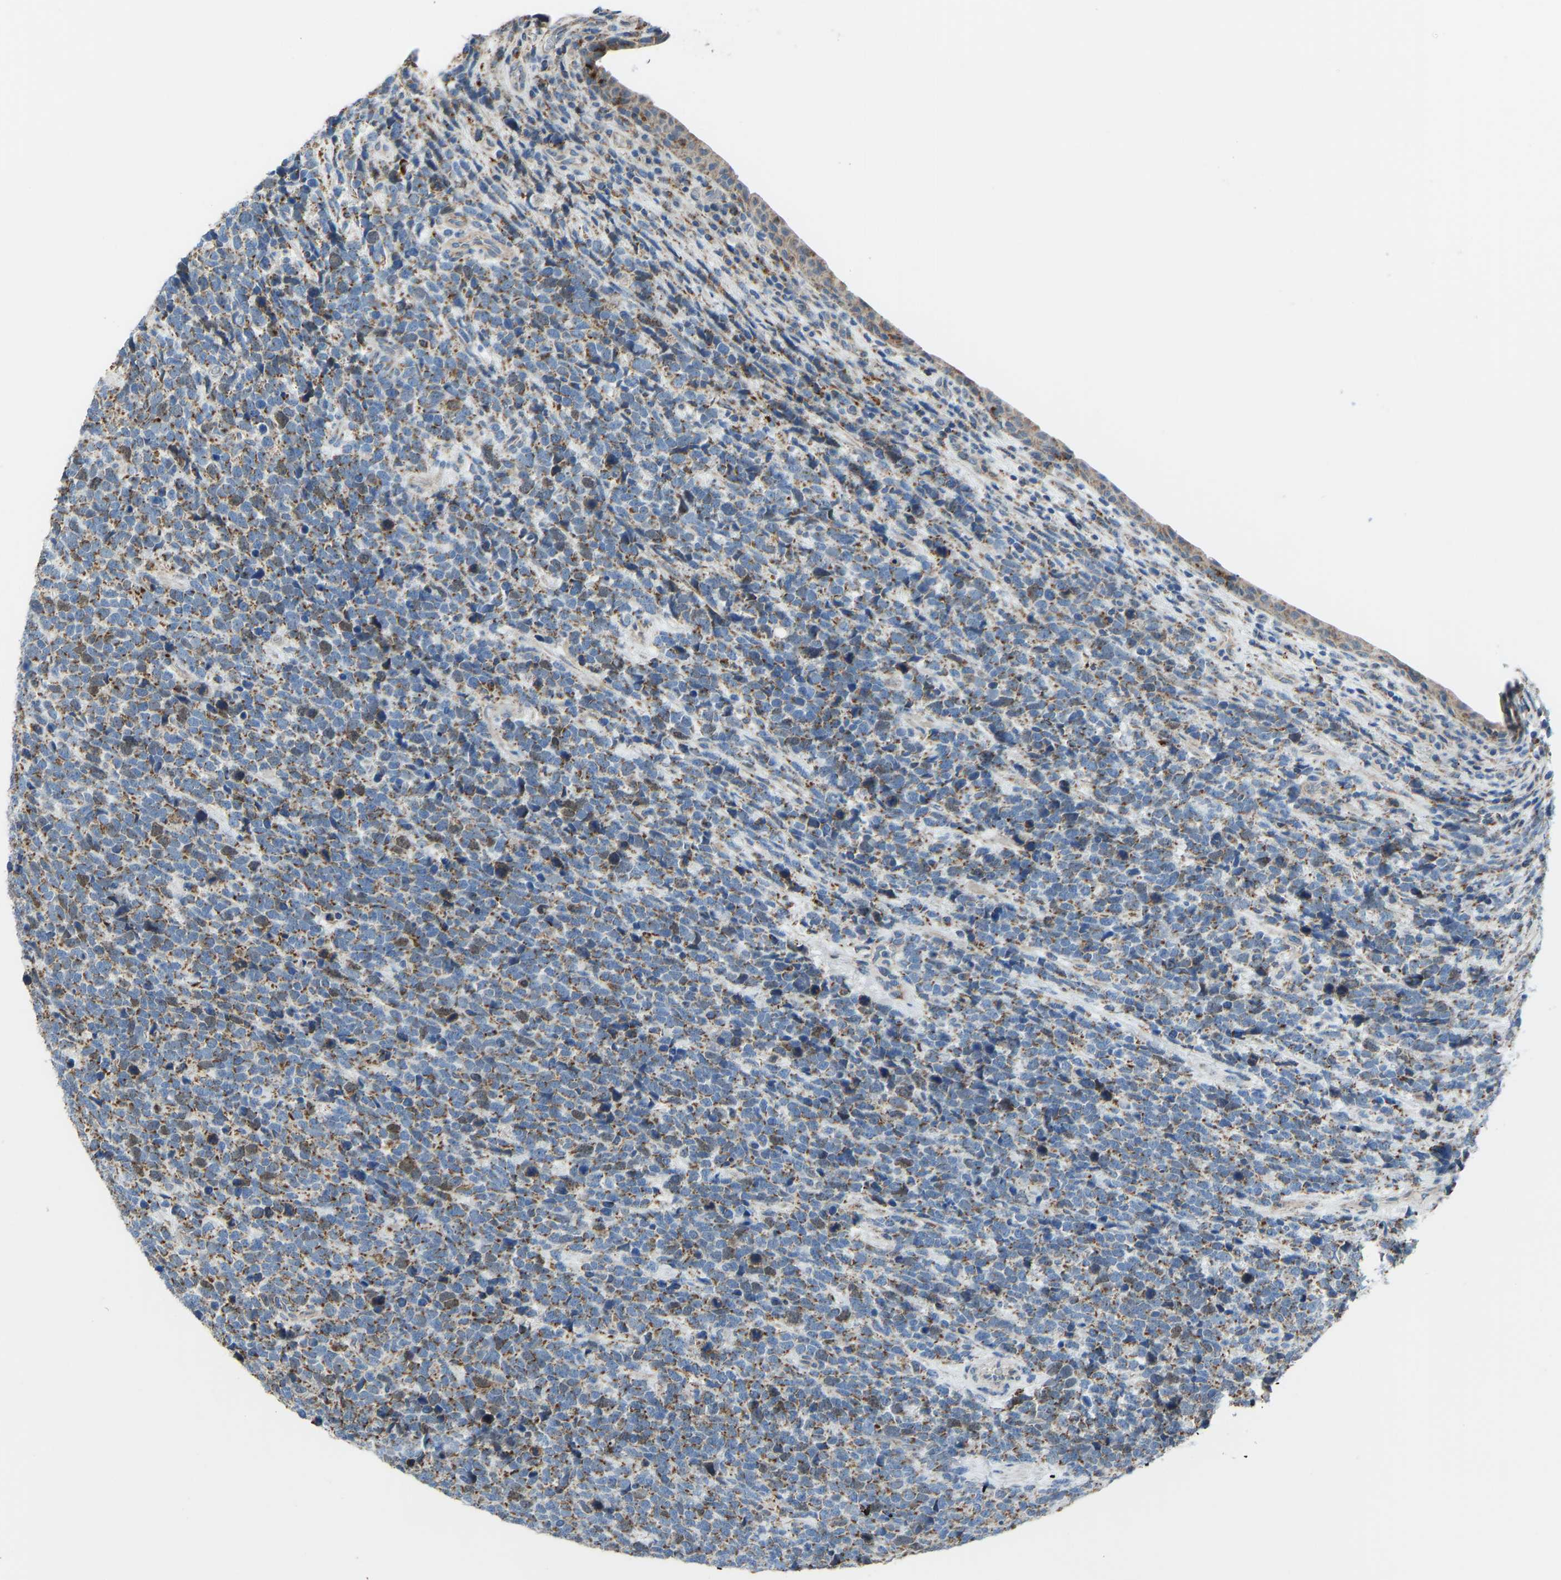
{"staining": {"intensity": "moderate", "quantity": ">75%", "location": "cytoplasmic/membranous"}, "tissue": "urothelial cancer", "cell_type": "Tumor cells", "image_type": "cancer", "snomed": [{"axis": "morphology", "description": "Urothelial carcinoma, High grade"}, {"axis": "topography", "description": "Urinary bladder"}], "caption": "Urothelial cancer stained with IHC exhibits moderate cytoplasmic/membranous positivity in about >75% of tumor cells.", "gene": "SMIM20", "patient": {"sex": "female", "age": 82}}